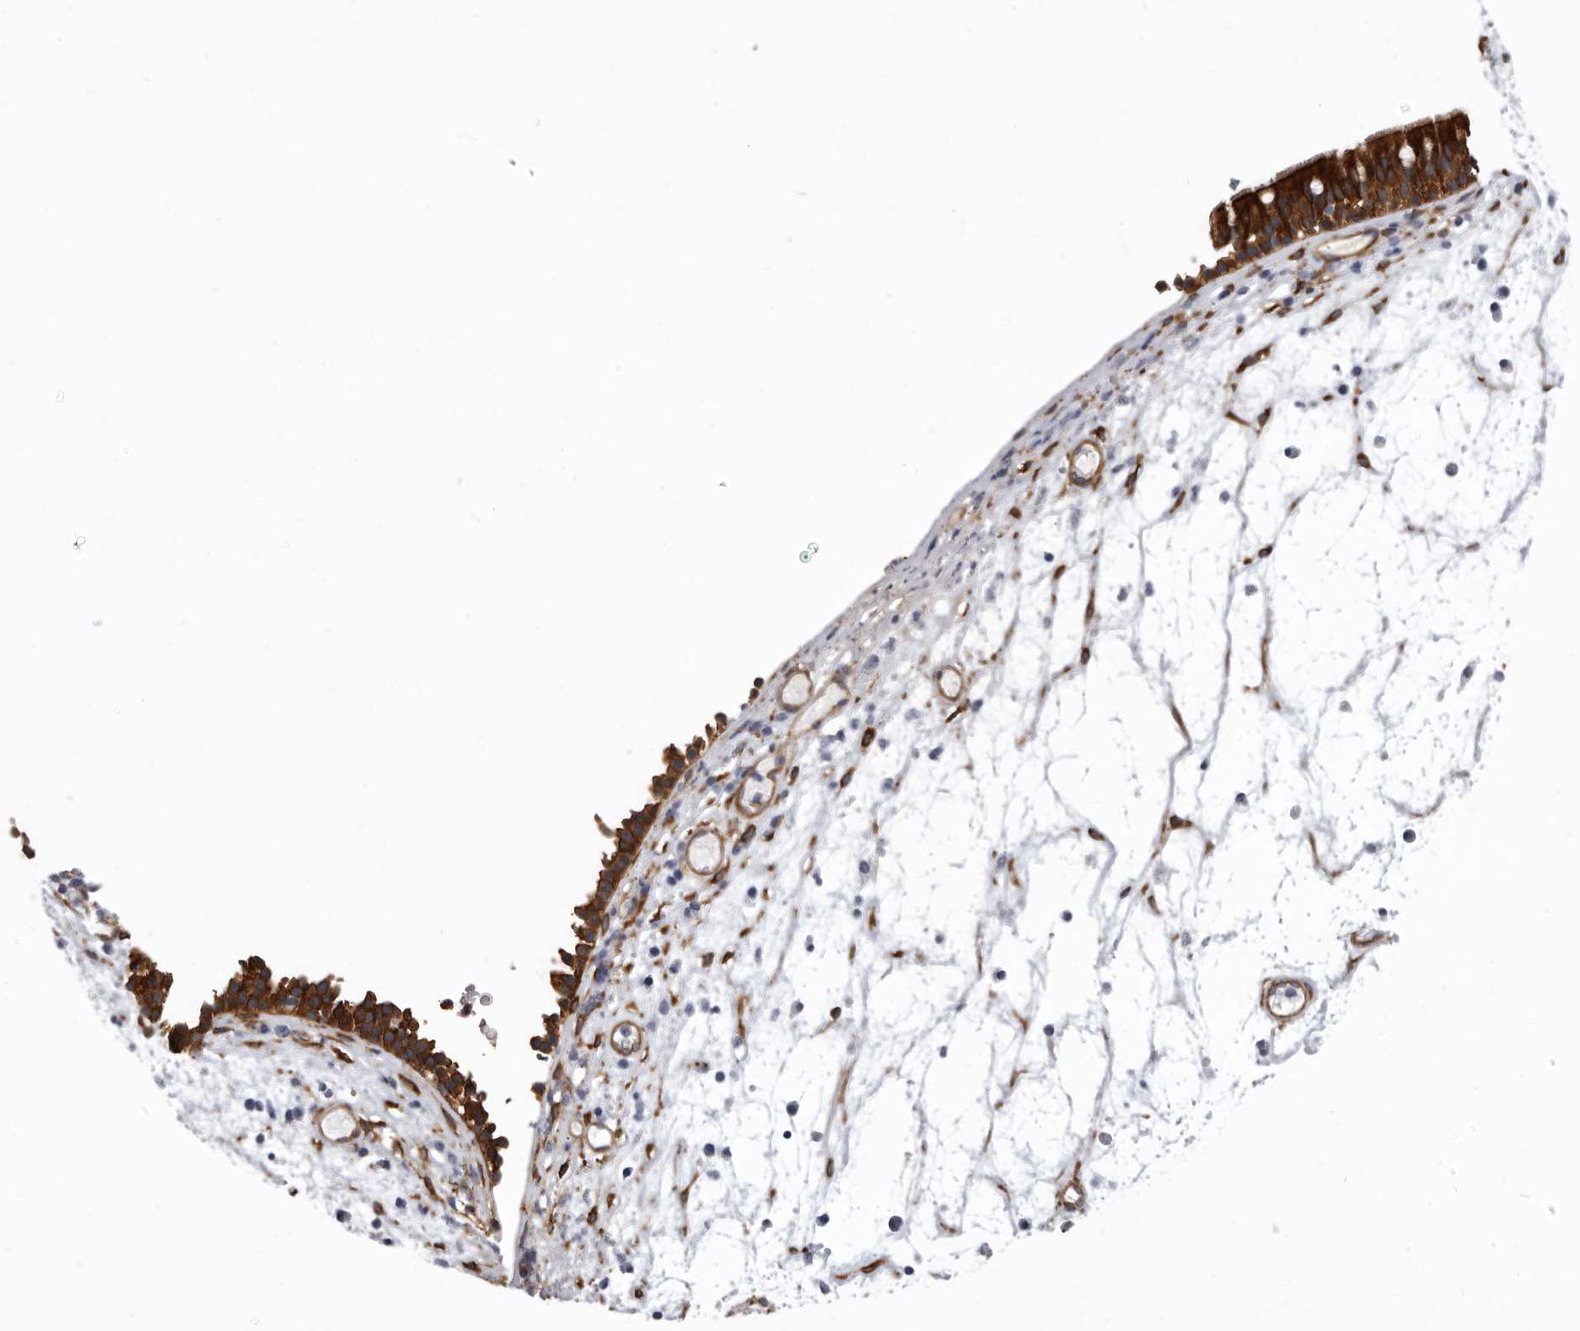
{"staining": {"intensity": "strong", "quantity": ">75%", "location": "cytoplasmic/membranous"}, "tissue": "nasopharynx", "cell_type": "Respiratory epithelial cells", "image_type": "normal", "snomed": [{"axis": "morphology", "description": "Normal tissue, NOS"}, {"axis": "morphology", "description": "Inflammation, NOS"}, {"axis": "morphology", "description": "Malignant melanoma, Metastatic site"}, {"axis": "topography", "description": "Nasopharynx"}], "caption": "Respiratory epithelial cells exhibit strong cytoplasmic/membranous positivity in approximately >75% of cells in unremarkable nasopharynx. The protein of interest is shown in brown color, while the nuclei are stained blue.", "gene": "ENAH", "patient": {"sex": "male", "age": 70}}